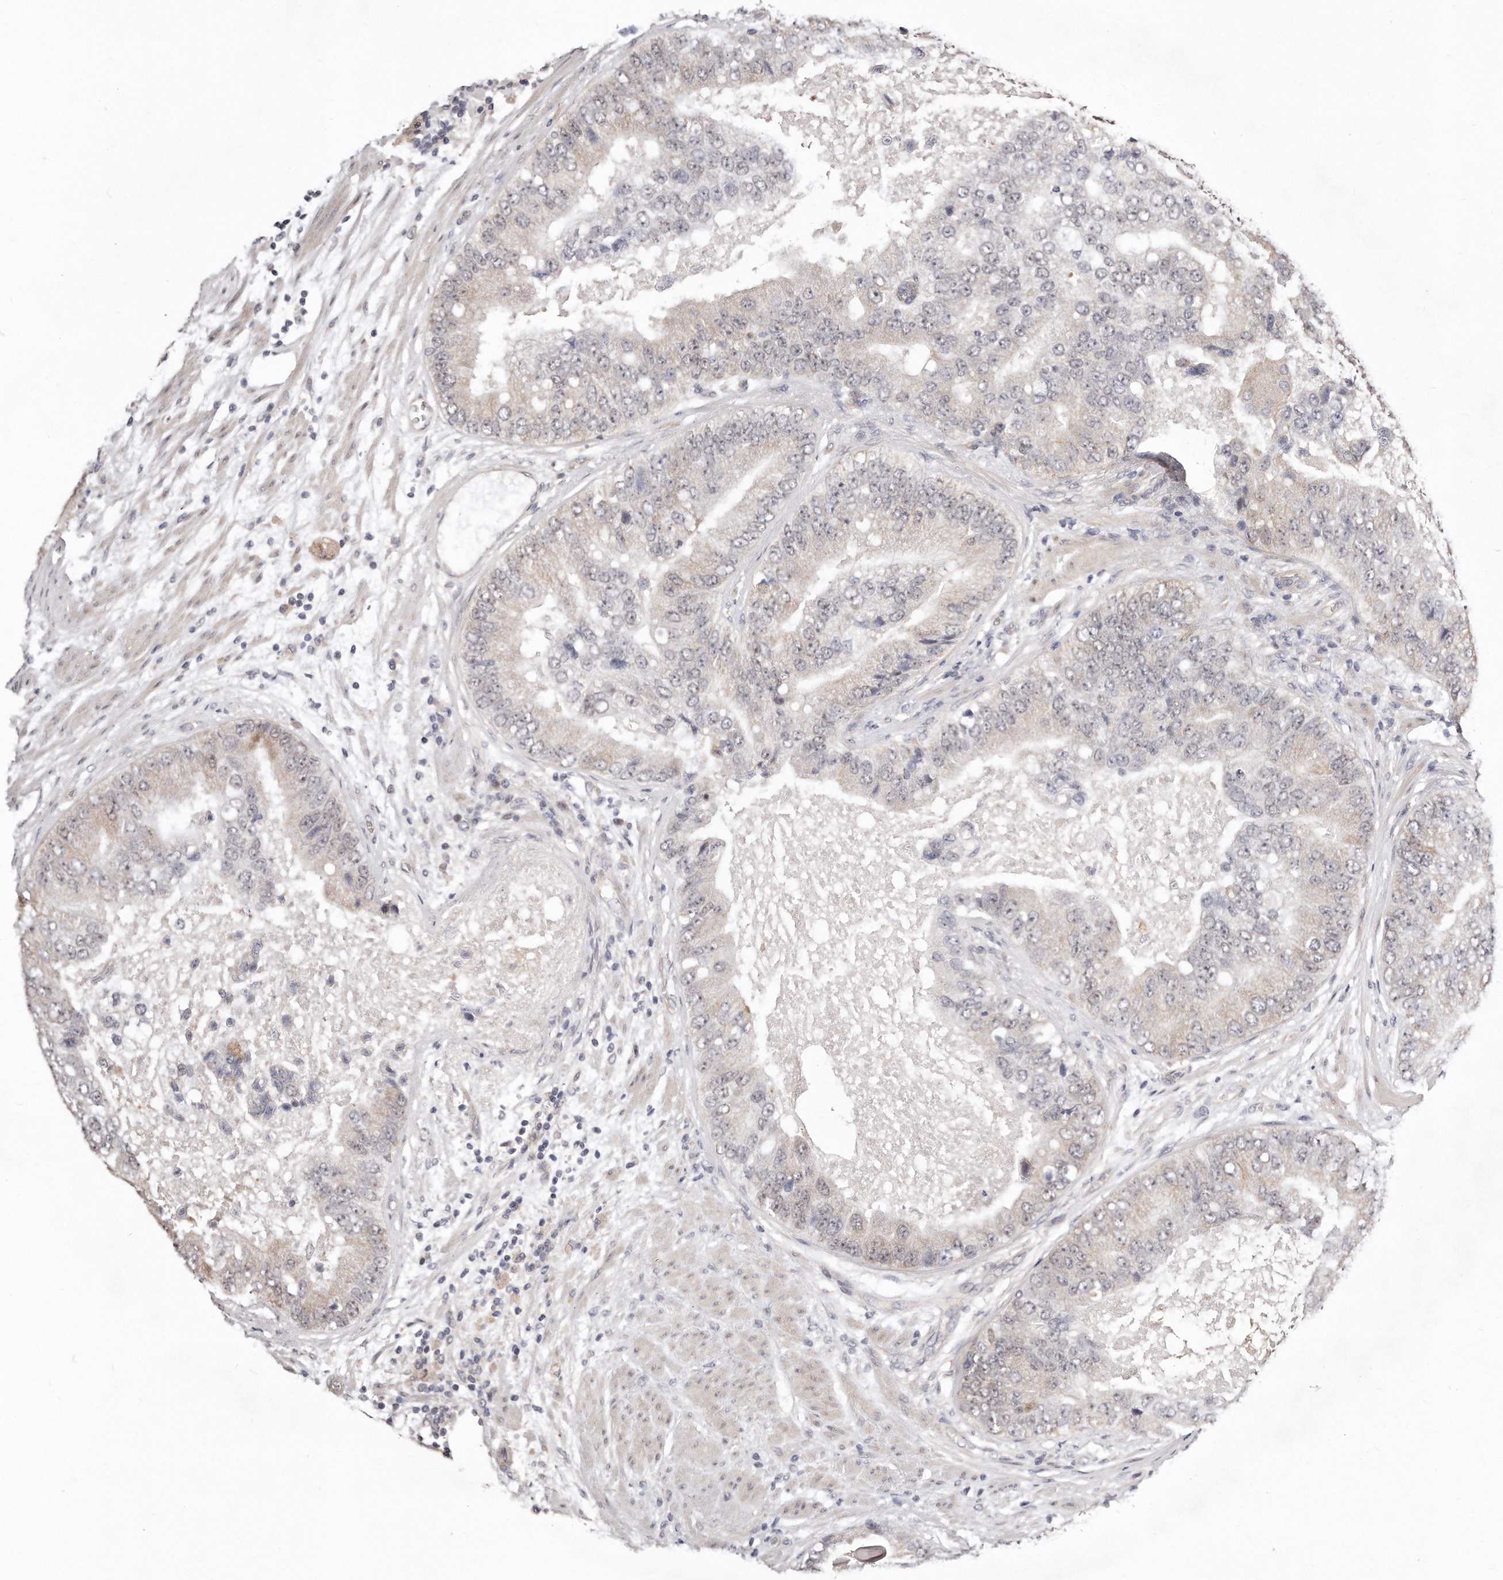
{"staining": {"intensity": "weak", "quantity": "<25%", "location": "cytoplasmic/membranous"}, "tissue": "prostate cancer", "cell_type": "Tumor cells", "image_type": "cancer", "snomed": [{"axis": "morphology", "description": "Adenocarcinoma, High grade"}, {"axis": "topography", "description": "Prostate"}], "caption": "Tumor cells are negative for protein expression in human high-grade adenocarcinoma (prostate).", "gene": "CASZ1", "patient": {"sex": "male", "age": 70}}